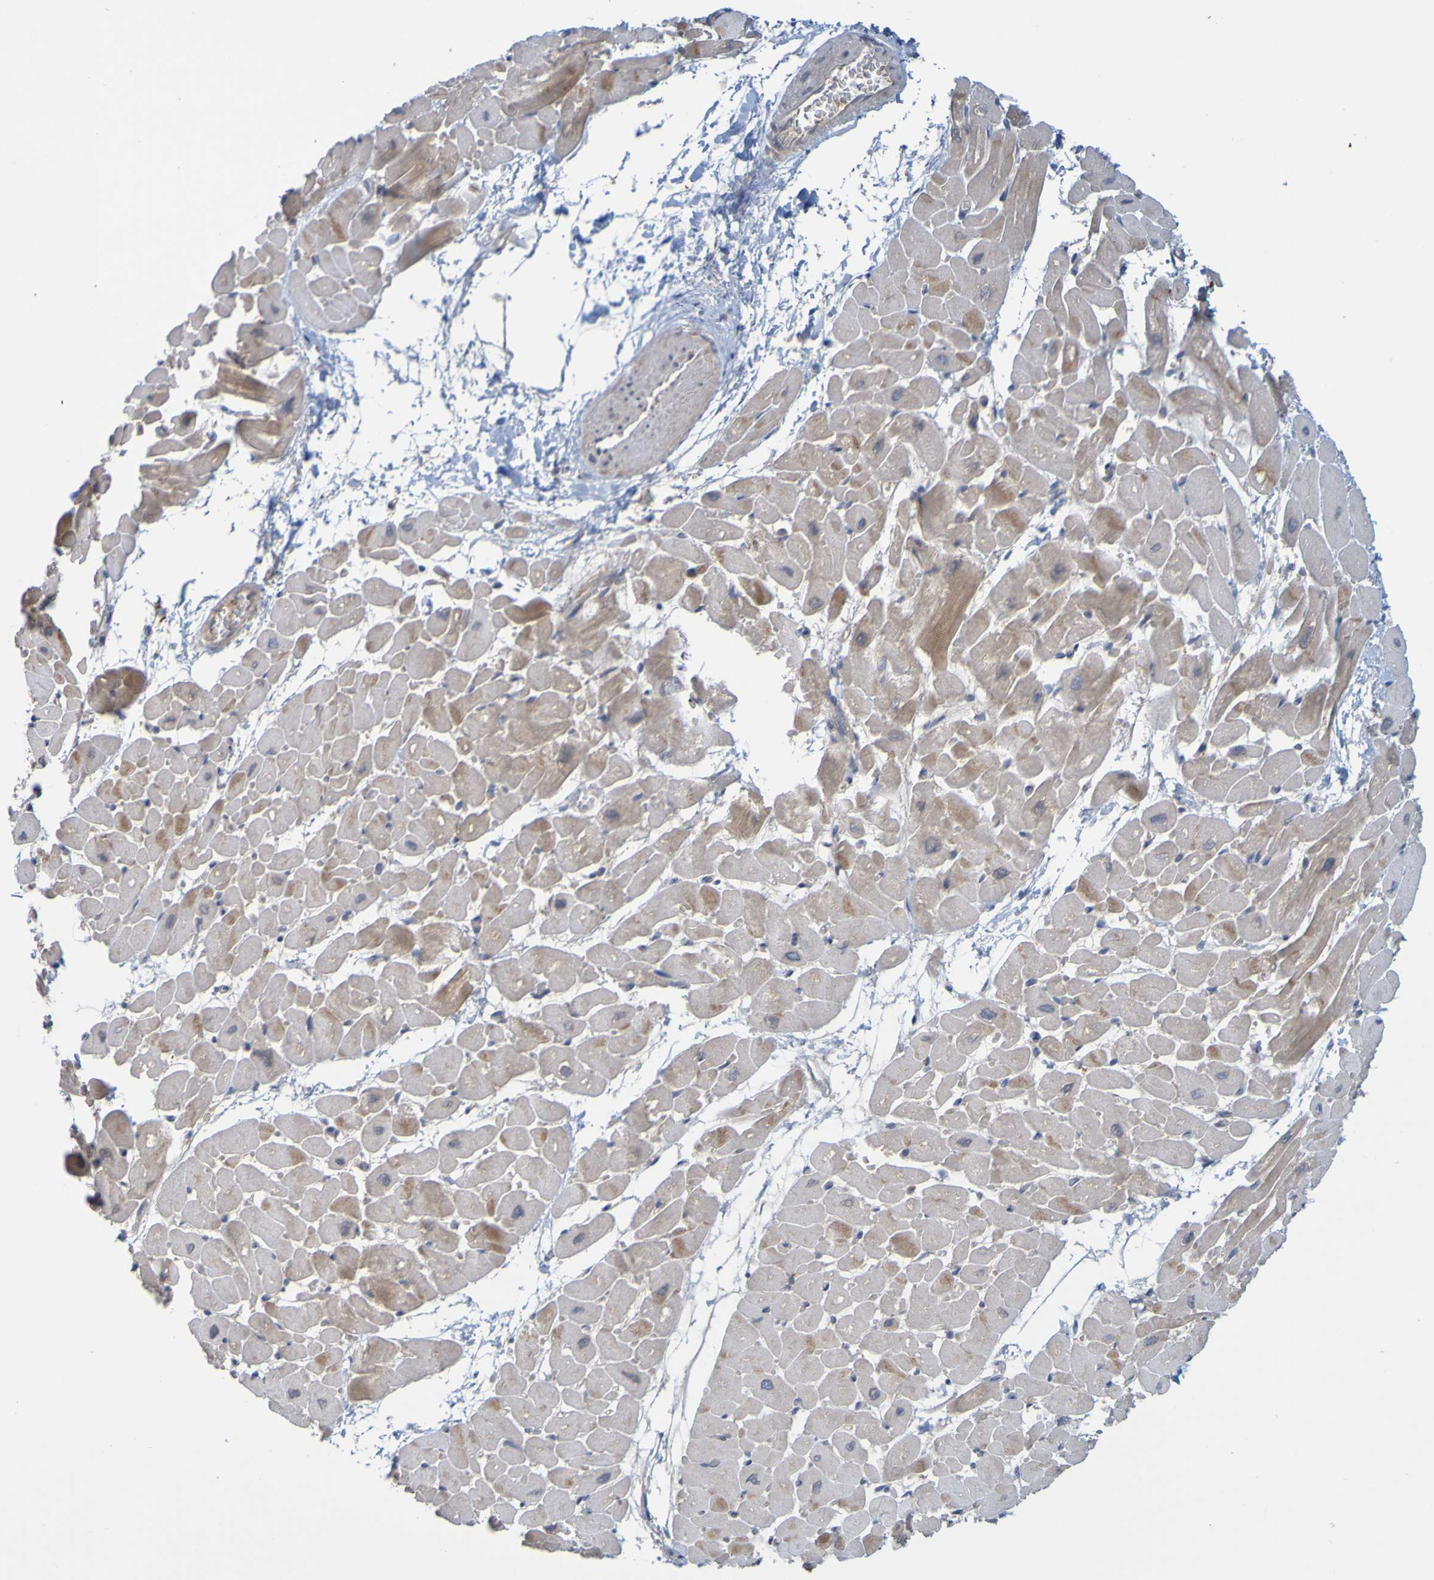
{"staining": {"intensity": "weak", "quantity": "25%-75%", "location": "cytoplasmic/membranous"}, "tissue": "heart muscle", "cell_type": "Cardiomyocytes", "image_type": "normal", "snomed": [{"axis": "morphology", "description": "Normal tissue, NOS"}, {"axis": "topography", "description": "Heart"}], "caption": "Immunohistochemical staining of unremarkable heart muscle exhibits low levels of weak cytoplasmic/membranous positivity in approximately 25%-75% of cardiomyocytes. (IHC, brightfield microscopy, high magnification).", "gene": "NAV2", "patient": {"sex": "male", "age": 45}}